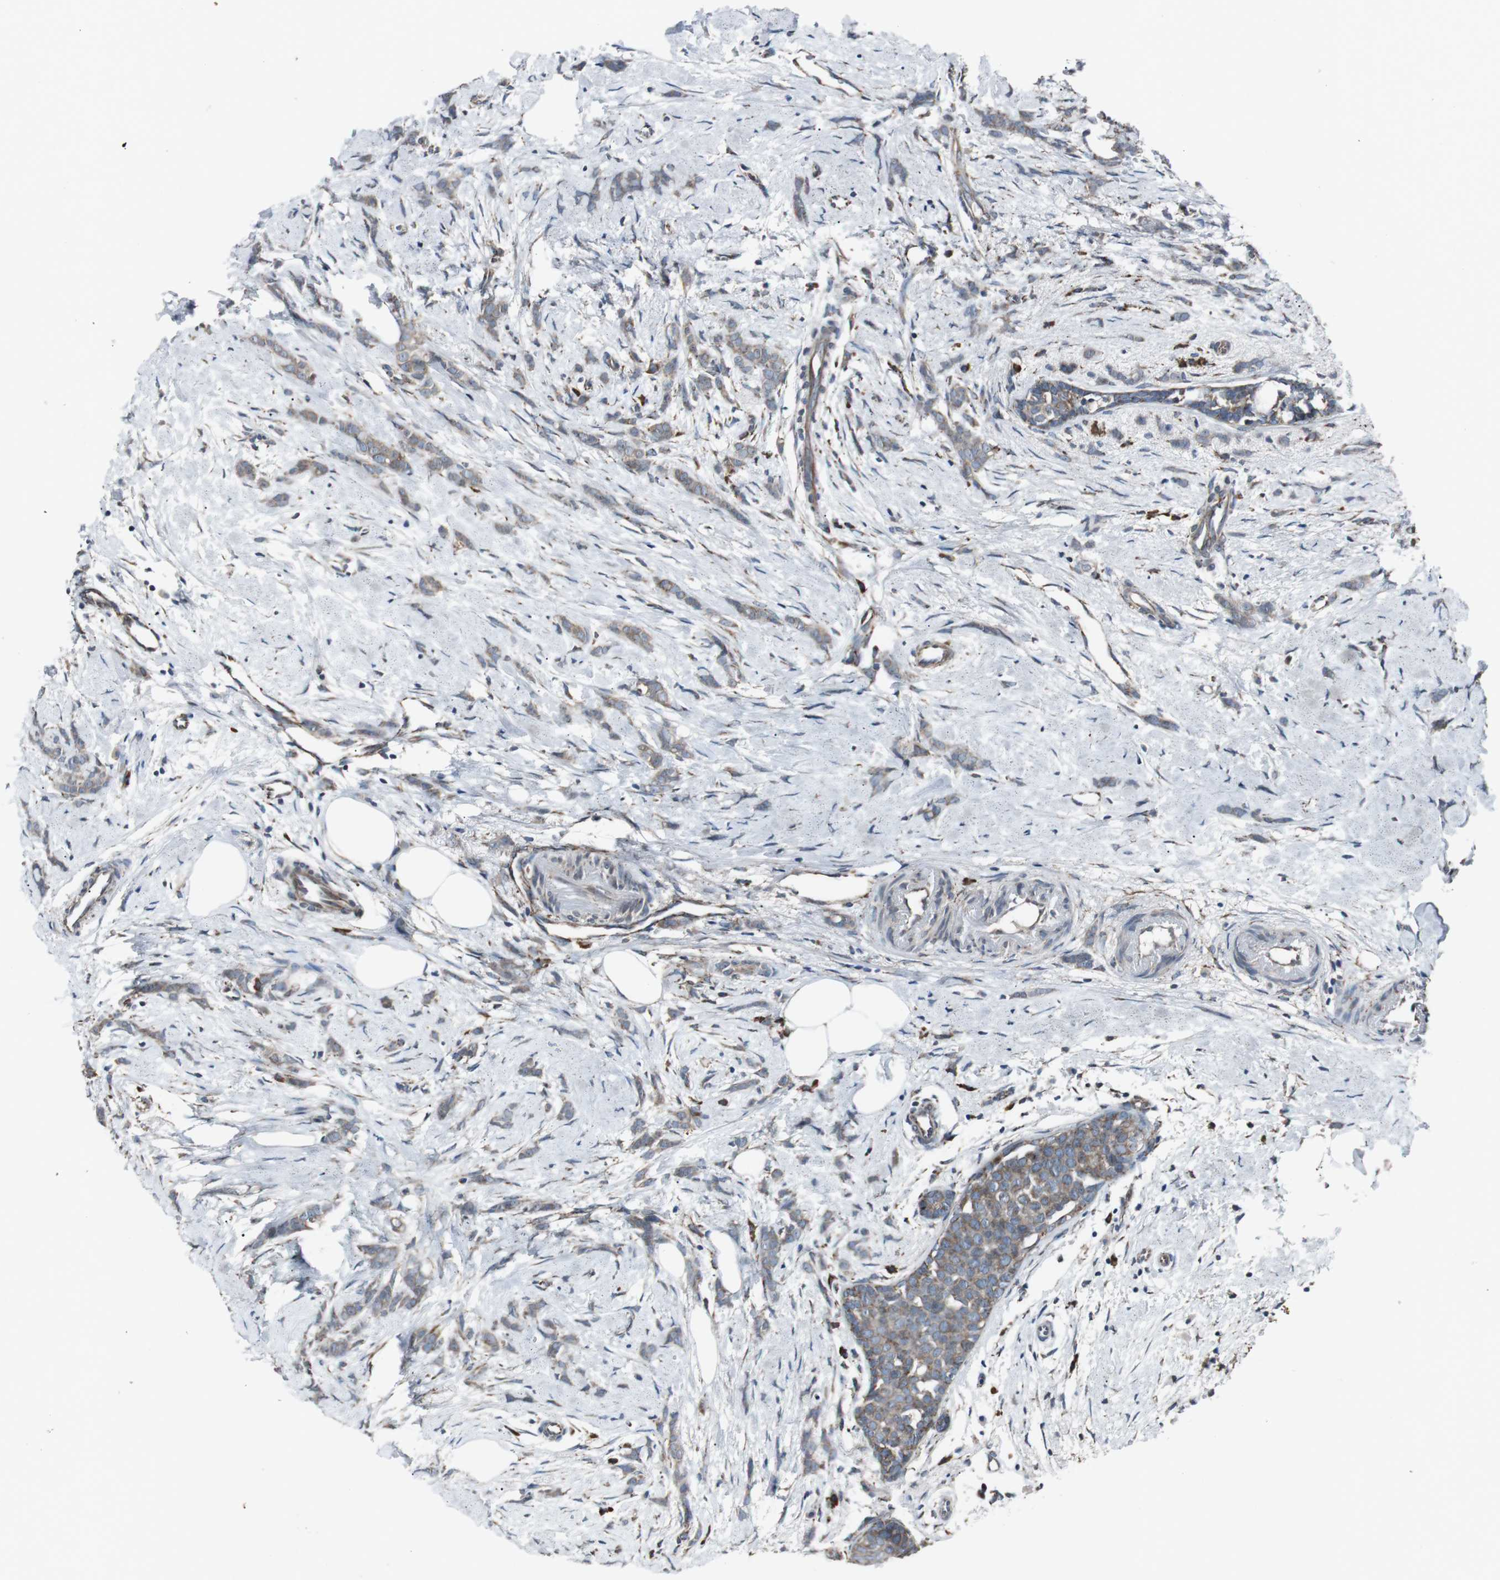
{"staining": {"intensity": "weak", "quantity": "<25%", "location": "cytoplasmic/membranous"}, "tissue": "breast cancer", "cell_type": "Tumor cells", "image_type": "cancer", "snomed": [{"axis": "morphology", "description": "Lobular carcinoma, in situ"}, {"axis": "morphology", "description": "Lobular carcinoma"}, {"axis": "topography", "description": "Breast"}], "caption": "A high-resolution micrograph shows immunohistochemistry staining of breast cancer, which reveals no significant staining in tumor cells.", "gene": "CISD2", "patient": {"sex": "female", "age": 41}}